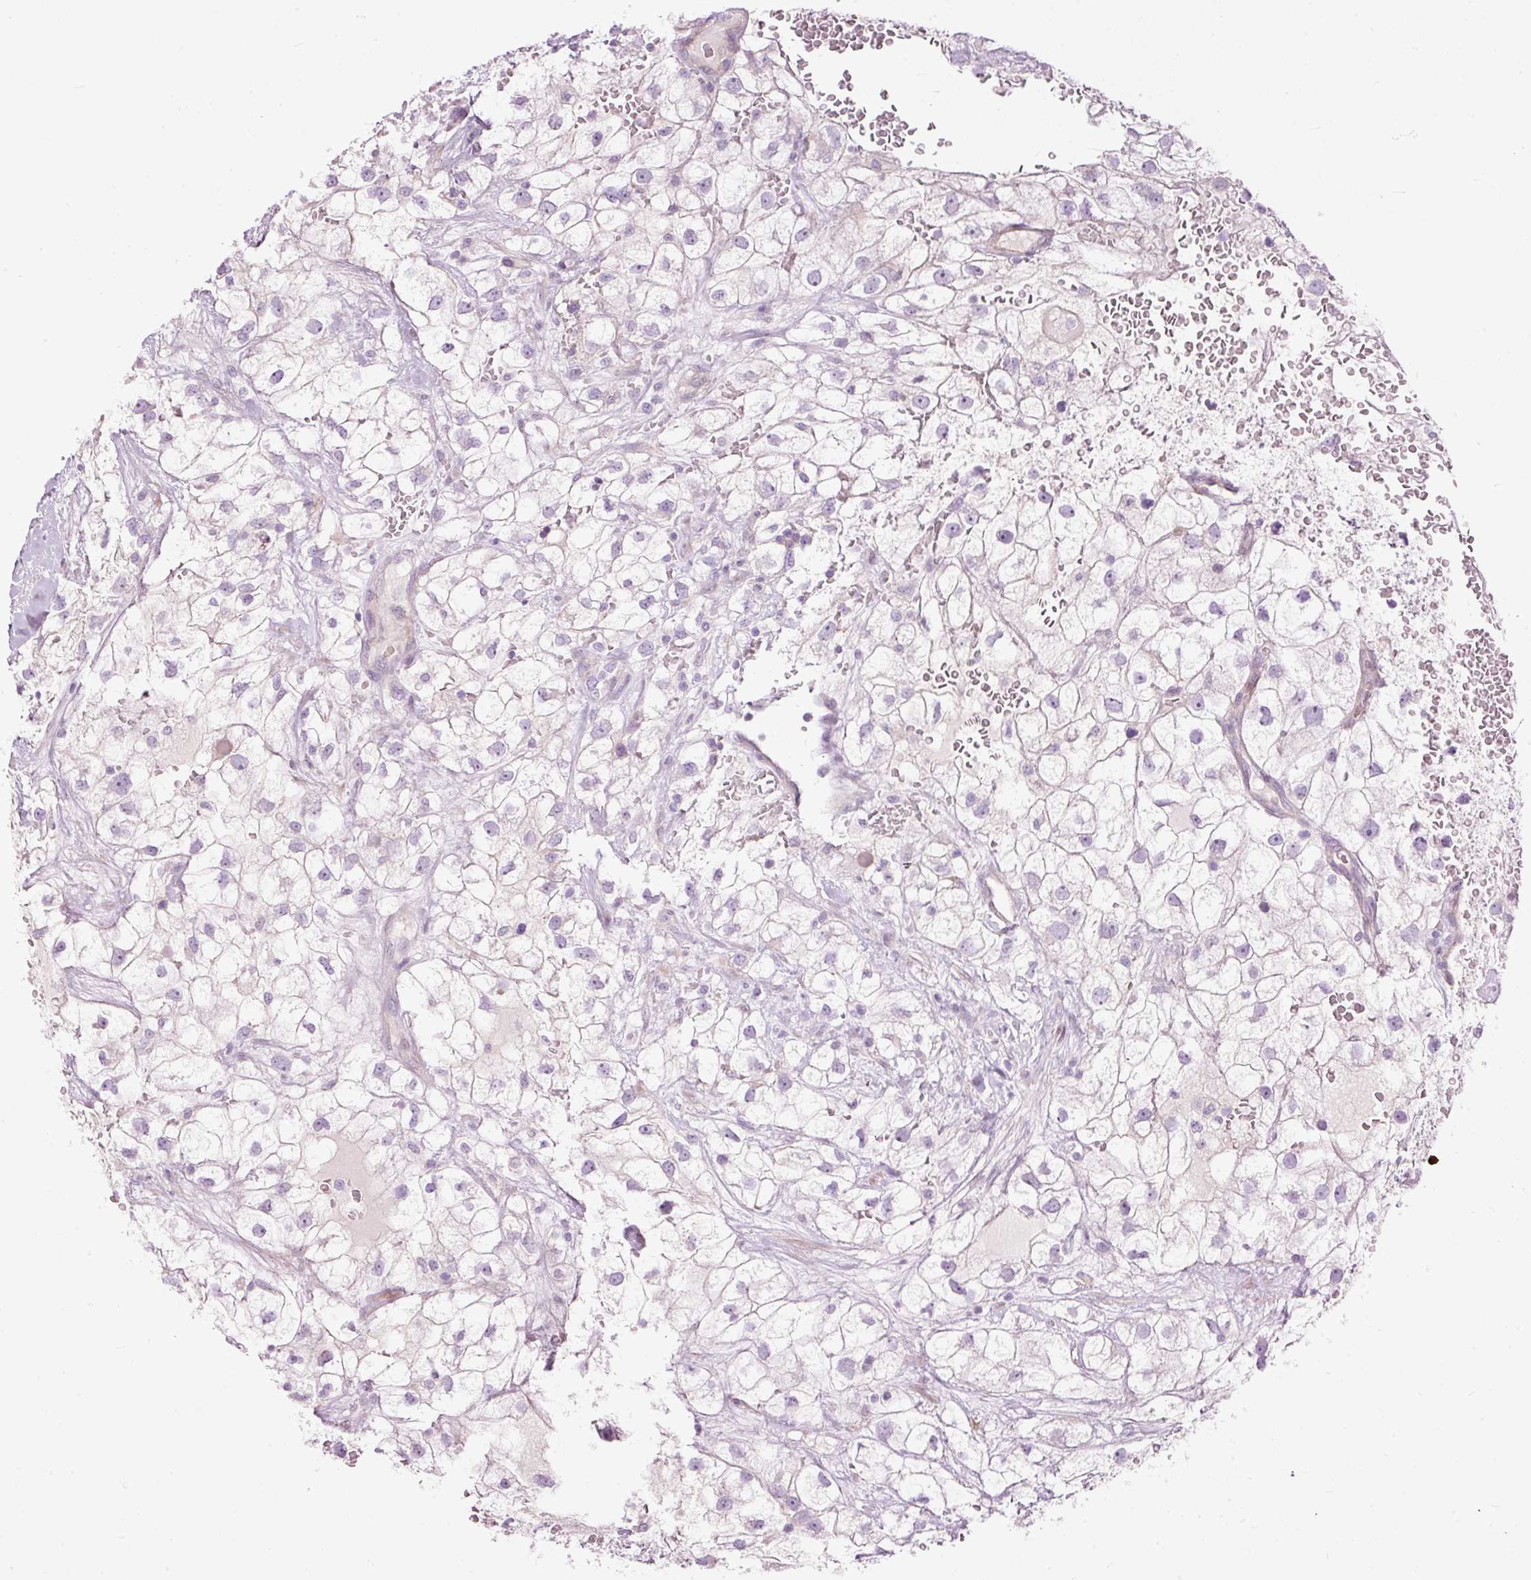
{"staining": {"intensity": "negative", "quantity": "none", "location": "none"}, "tissue": "renal cancer", "cell_type": "Tumor cells", "image_type": "cancer", "snomed": [{"axis": "morphology", "description": "Adenocarcinoma, NOS"}, {"axis": "topography", "description": "Kidney"}], "caption": "This histopathology image is of renal cancer (adenocarcinoma) stained with IHC to label a protein in brown with the nuclei are counter-stained blue. There is no expression in tumor cells.", "gene": "FCRL4", "patient": {"sex": "male", "age": 59}}